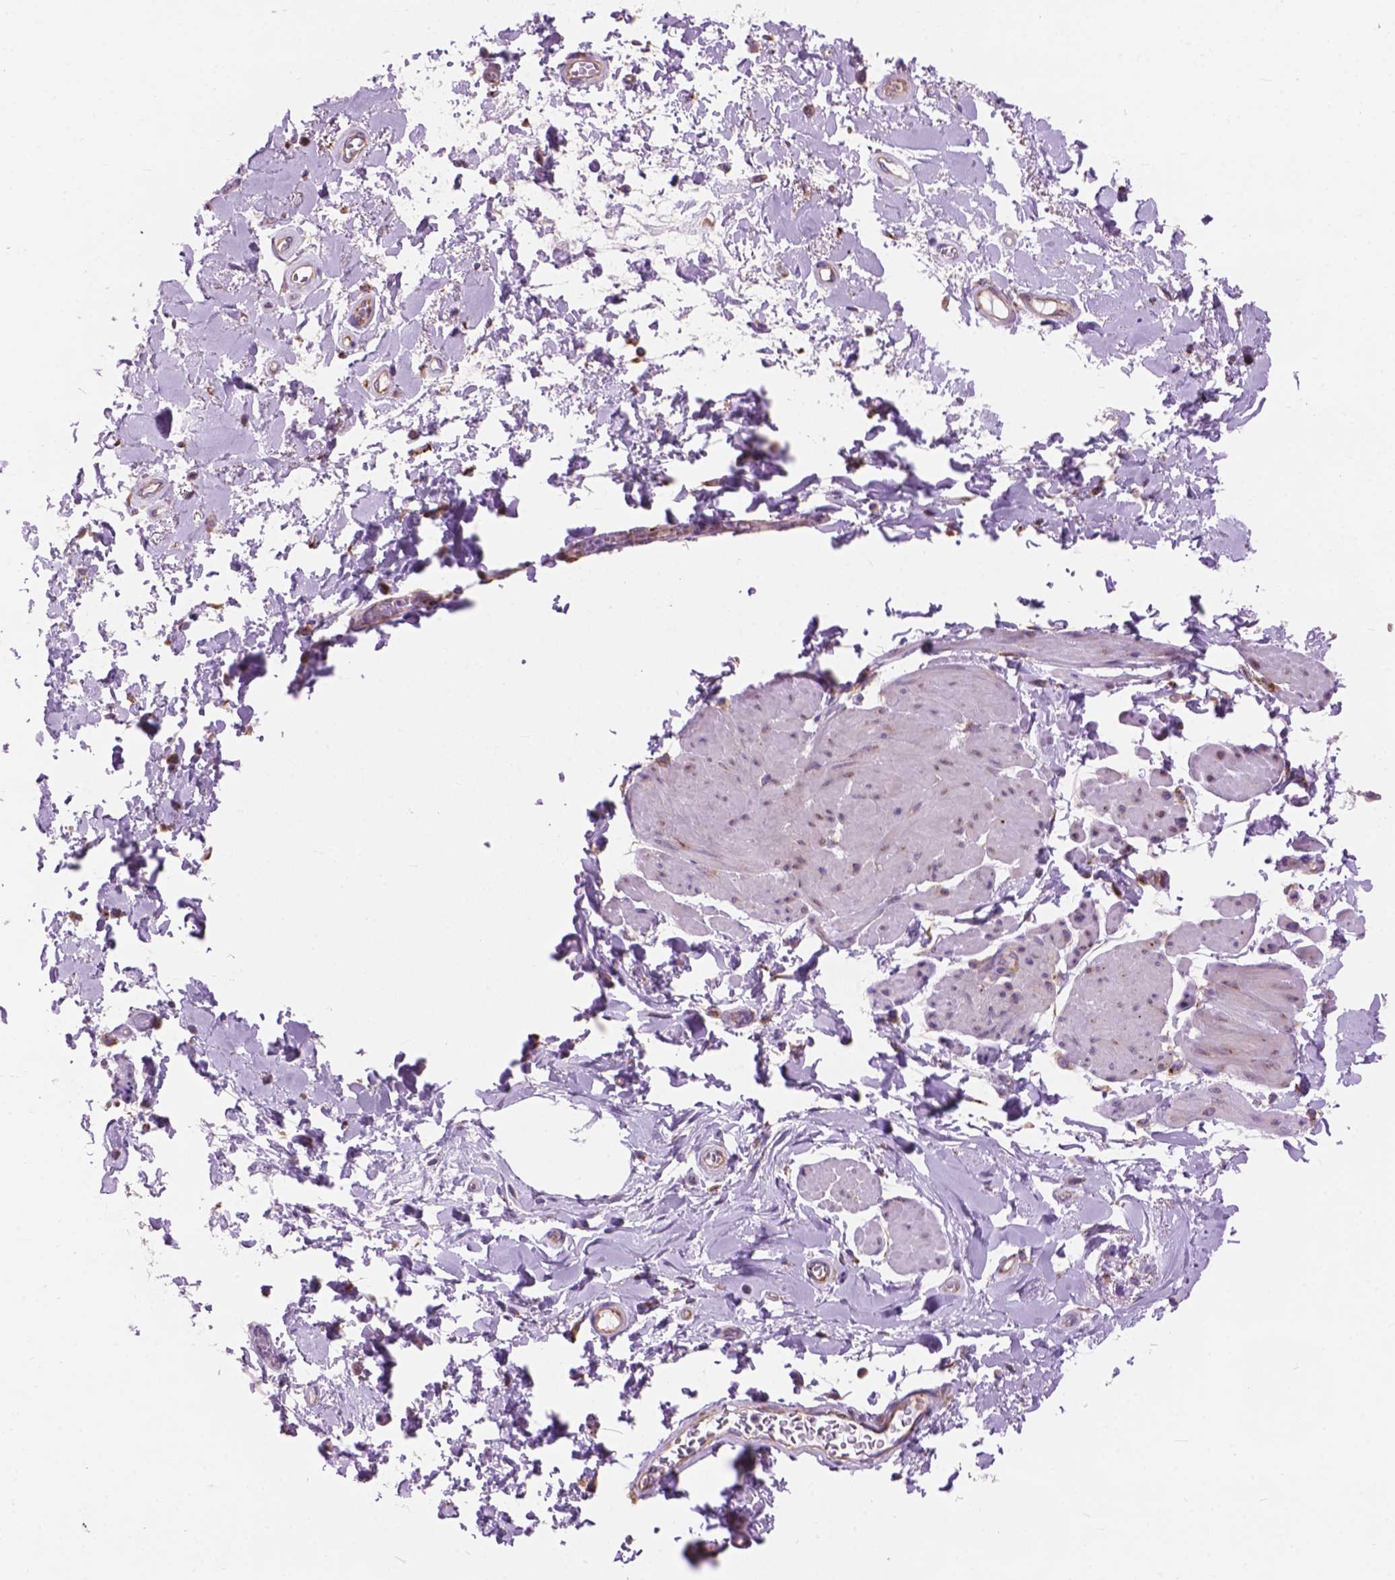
{"staining": {"intensity": "moderate", "quantity": ">75%", "location": "nuclear"}, "tissue": "adipose tissue", "cell_type": "Adipocytes", "image_type": "normal", "snomed": [{"axis": "morphology", "description": "Normal tissue, NOS"}, {"axis": "topography", "description": "Urinary bladder"}, {"axis": "topography", "description": "Peripheral nerve tissue"}], "caption": "A medium amount of moderate nuclear expression is seen in approximately >75% of adipocytes in normal adipose tissue. (DAB IHC with brightfield microscopy, high magnification).", "gene": "RPL37A", "patient": {"sex": "female", "age": 60}}